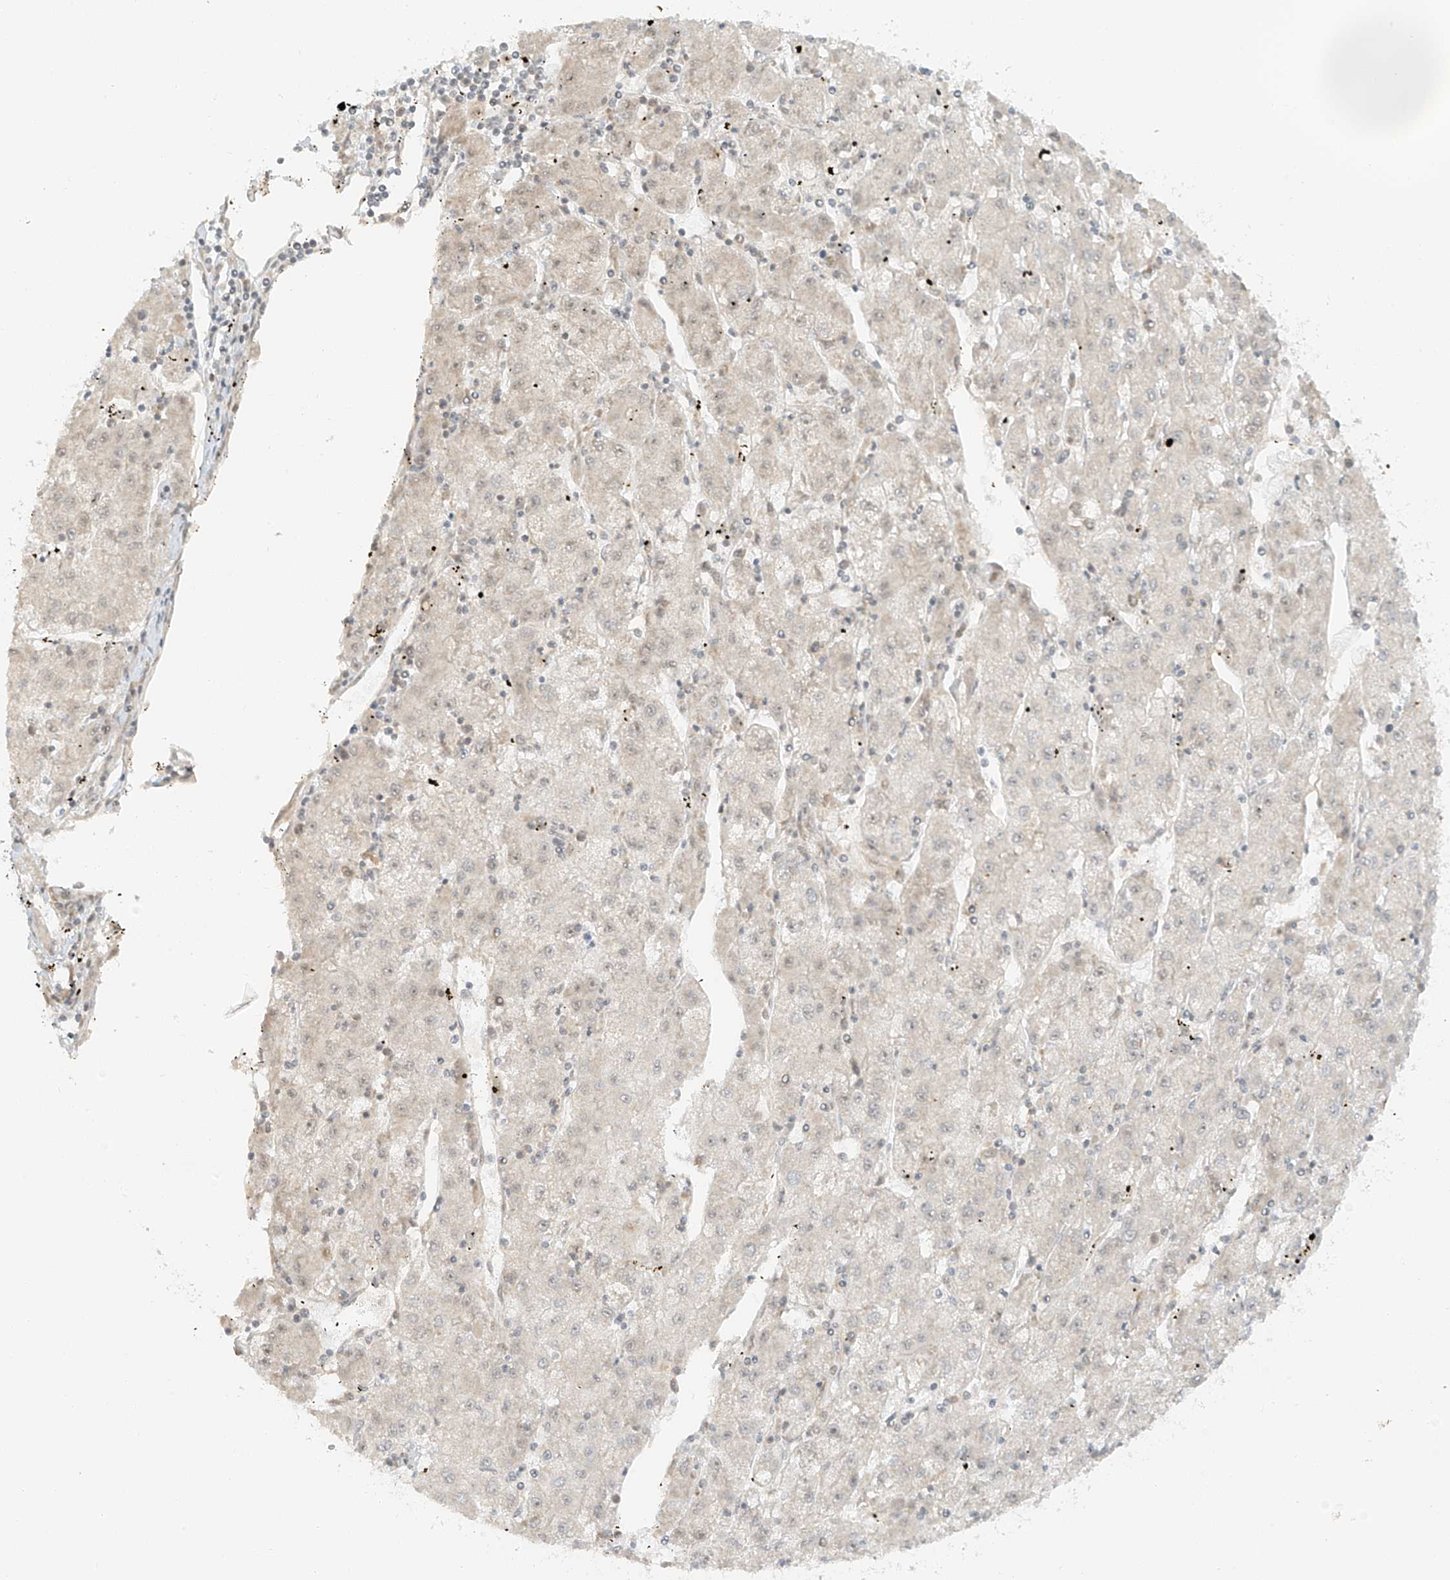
{"staining": {"intensity": "negative", "quantity": "none", "location": "none"}, "tissue": "liver cancer", "cell_type": "Tumor cells", "image_type": "cancer", "snomed": [{"axis": "morphology", "description": "Carcinoma, Hepatocellular, NOS"}, {"axis": "topography", "description": "Liver"}], "caption": "High magnification brightfield microscopy of liver hepatocellular carcinoma stained with DAB (brown) and counterstained with hematoxylin (blue): tumor cells show no significant staining. (DAB IHC with hematoxylin counter stain).", "gene": "MIPEP", "patient": {"sex": "male", "age": 72}}